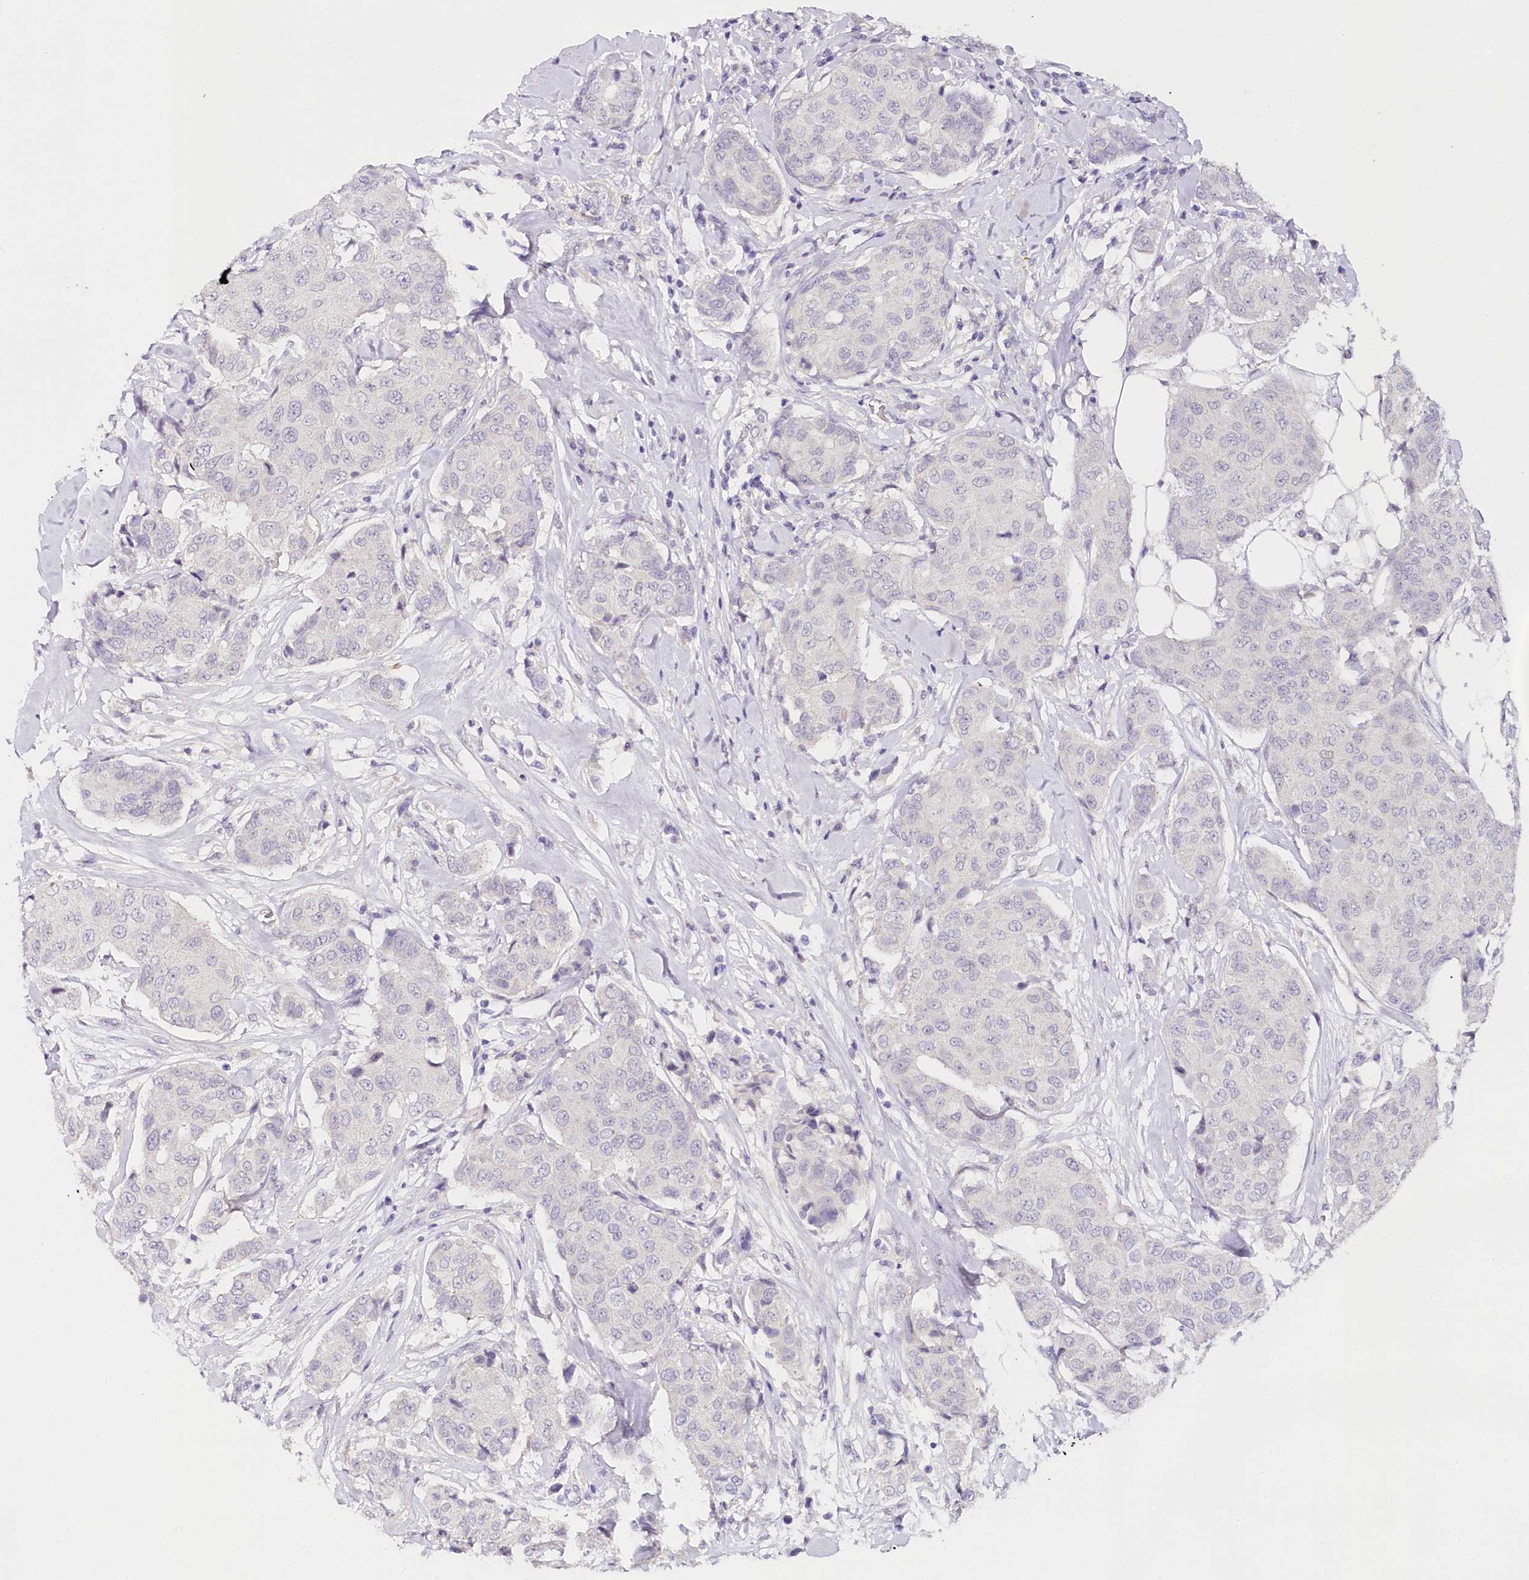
{"staining": {"intensity": "negative", "quantity": "none", "location": "none"}, "tissue": "breast cancer", "cell_type": "Tumor cells", "image_type": "cancer", "snomed": [{"axis": "morphology", "description": "Duct carcinoma"}, {"axis": "topography", "description": "Breast"}], "caption": "Image shows no significant protein staining in tumor cells of breast cancer.", "gene": "TP53", "patient": {"sex": "female", "age": 80}}